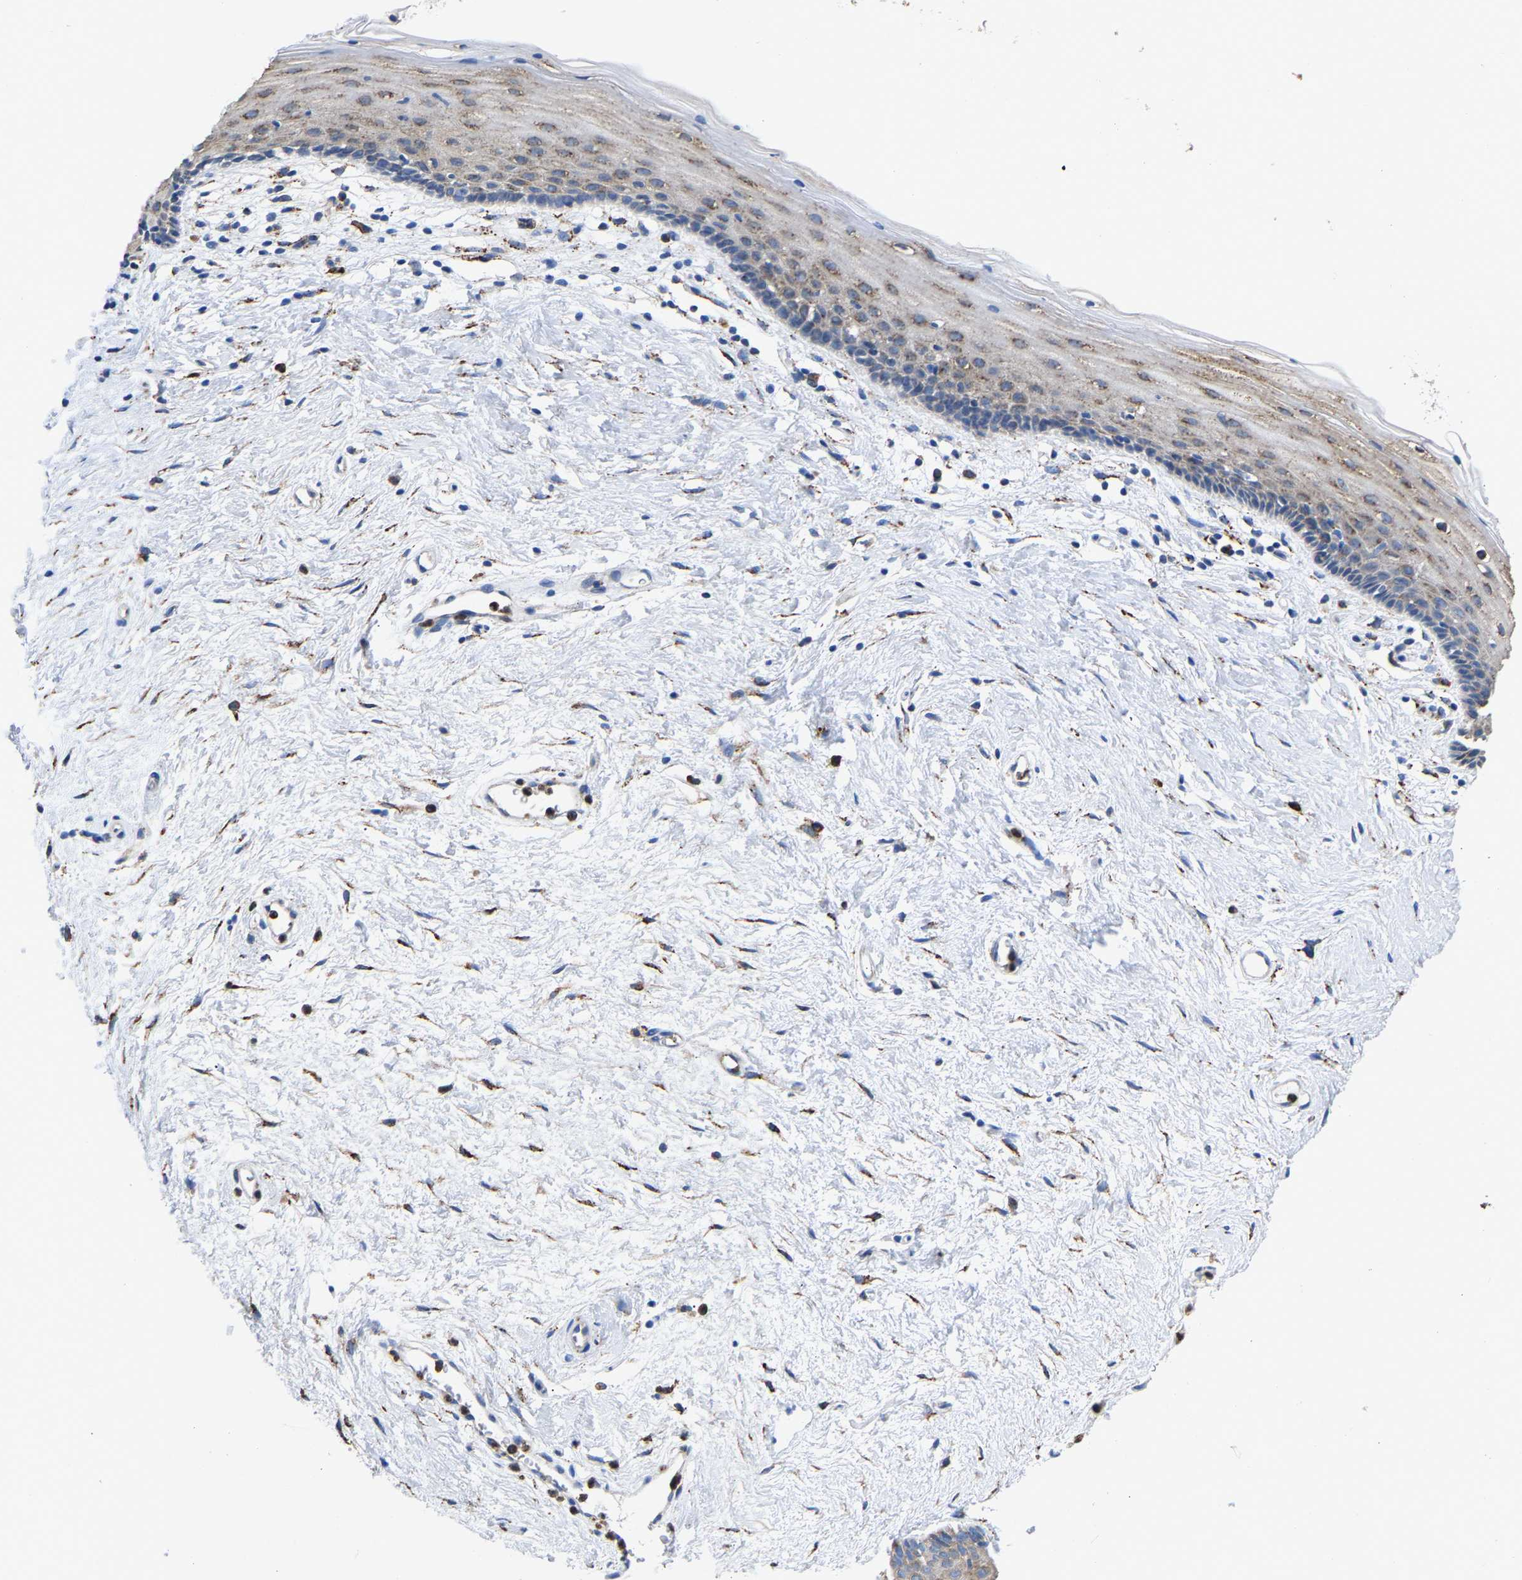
{"staining": {"intensity": "moderate", "quantity": ">75%", "location": "cytoplasmic/membranous"}, "tissue": "vagina", "cell_type": "Squamous epithelial cells", "image_type": "normal", "snomed": [{"axis": "morphology", "description": "Normal tissue, NOS"}, {"axis": "topography", "description": "Vagina"}], "caption": "IHC staining of normal vagina, which exhibits medium levels of moderate cytoplasmic/membranous staining in about >75% of squamous epithelial cells indicating moderate cytoplasmic/membranous protein positivity. The staining was performed using DAB (3,3'-diaminobenzidine) (brown) for protein detection and nuclei were counterstained in hematoxylin (blue).", "gene": "P4HB", "patient": {"sex": "female", "age": 44}}